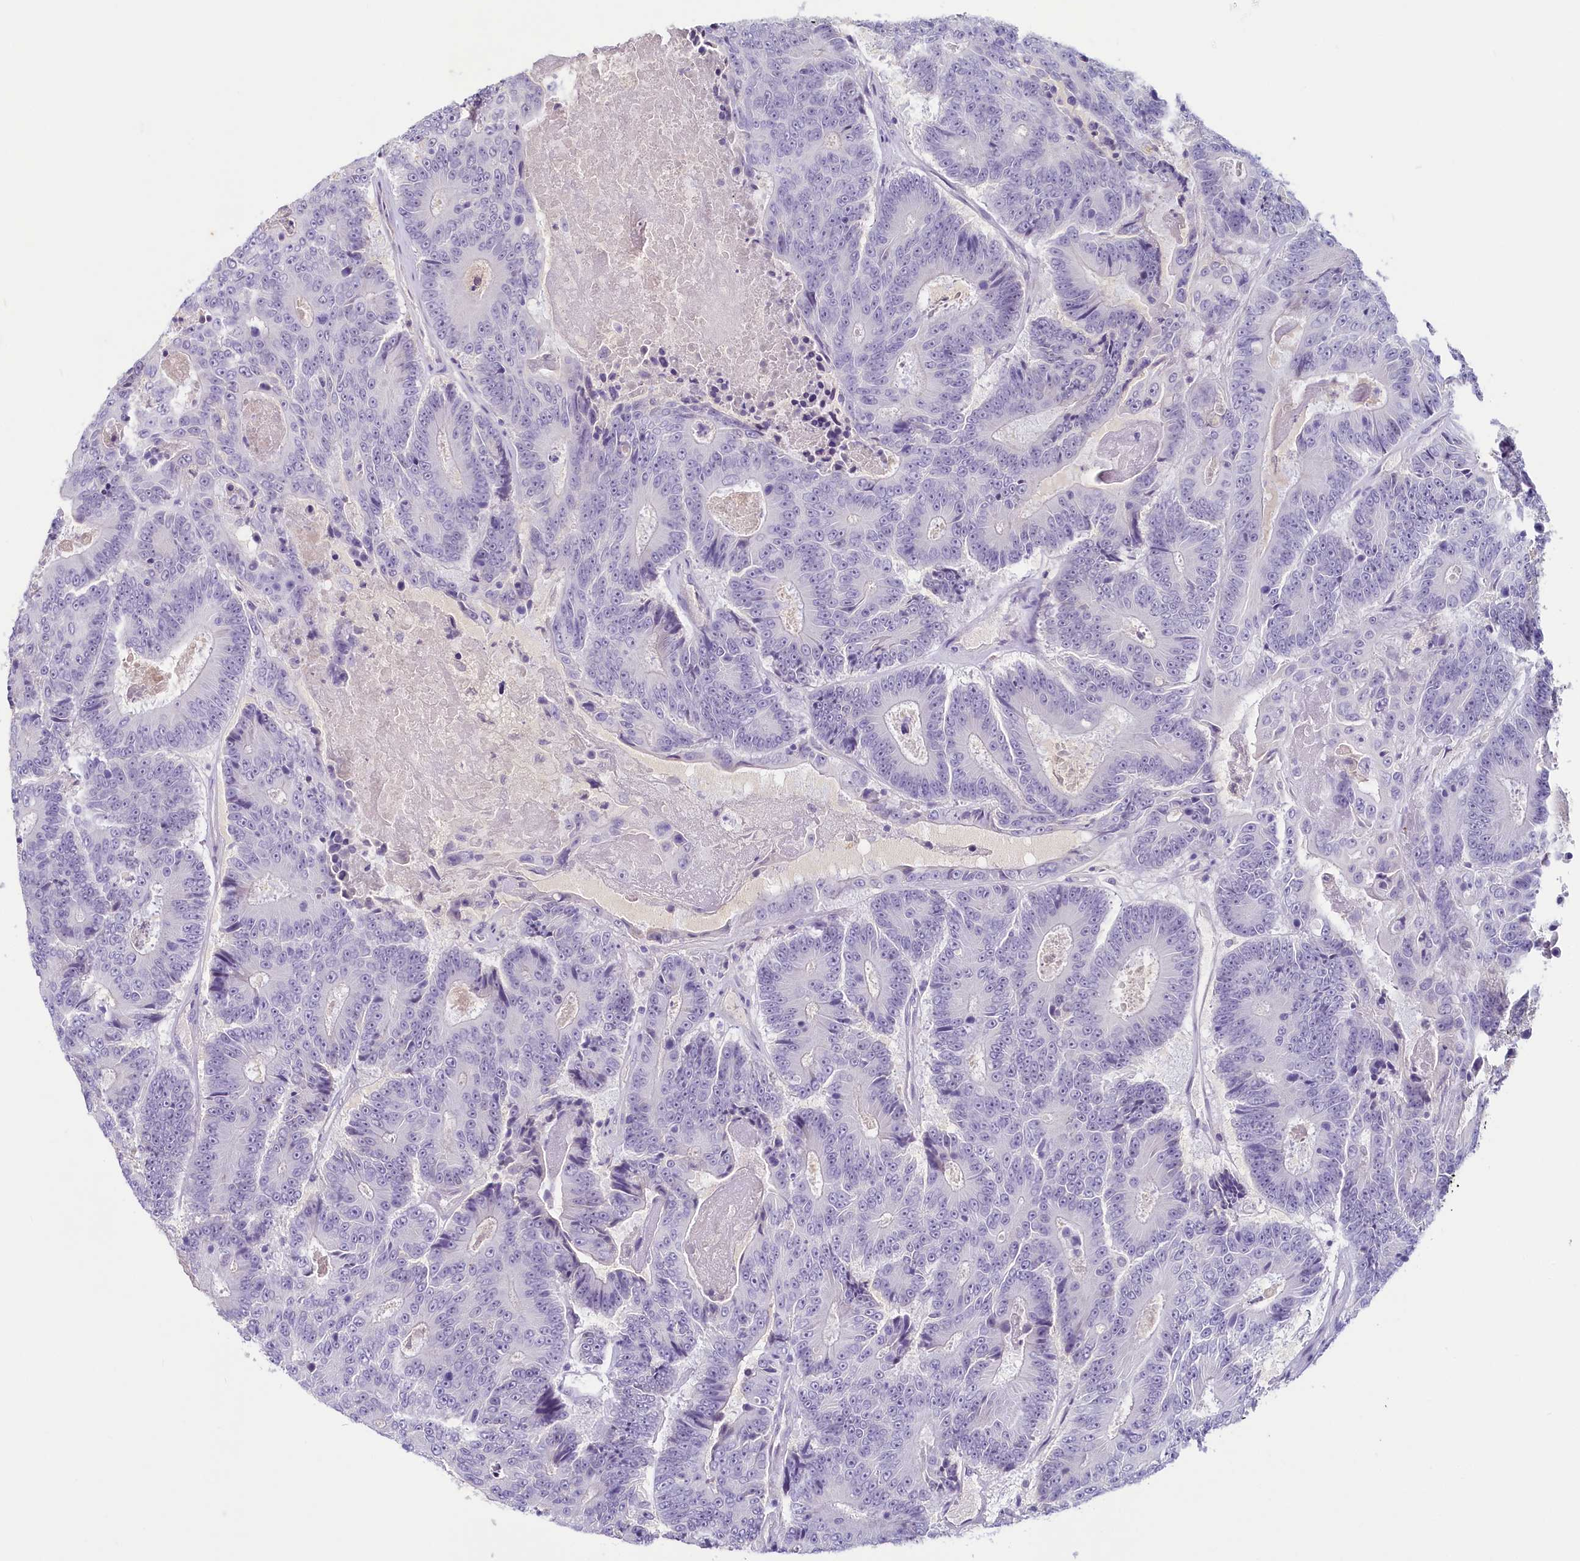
{"staining": {"intensity": "negative", "quantity": "none", "location": "none"}, "tissue": "colorectal cancer", "cell_type": "Tumor cells", "image_type": "cancer", "snomed": [{"axis": "morphology", "description": "Adenocarcinoma, NOS"}, {"axis": "topography", "description": "Colon"}], "caption": "Photomicrograph shows no significant protein positivity in tumor cells of colorectal adenocarcinoma.", "gene": "PROCR", "patient": {"sex": "male", "age": 83}}